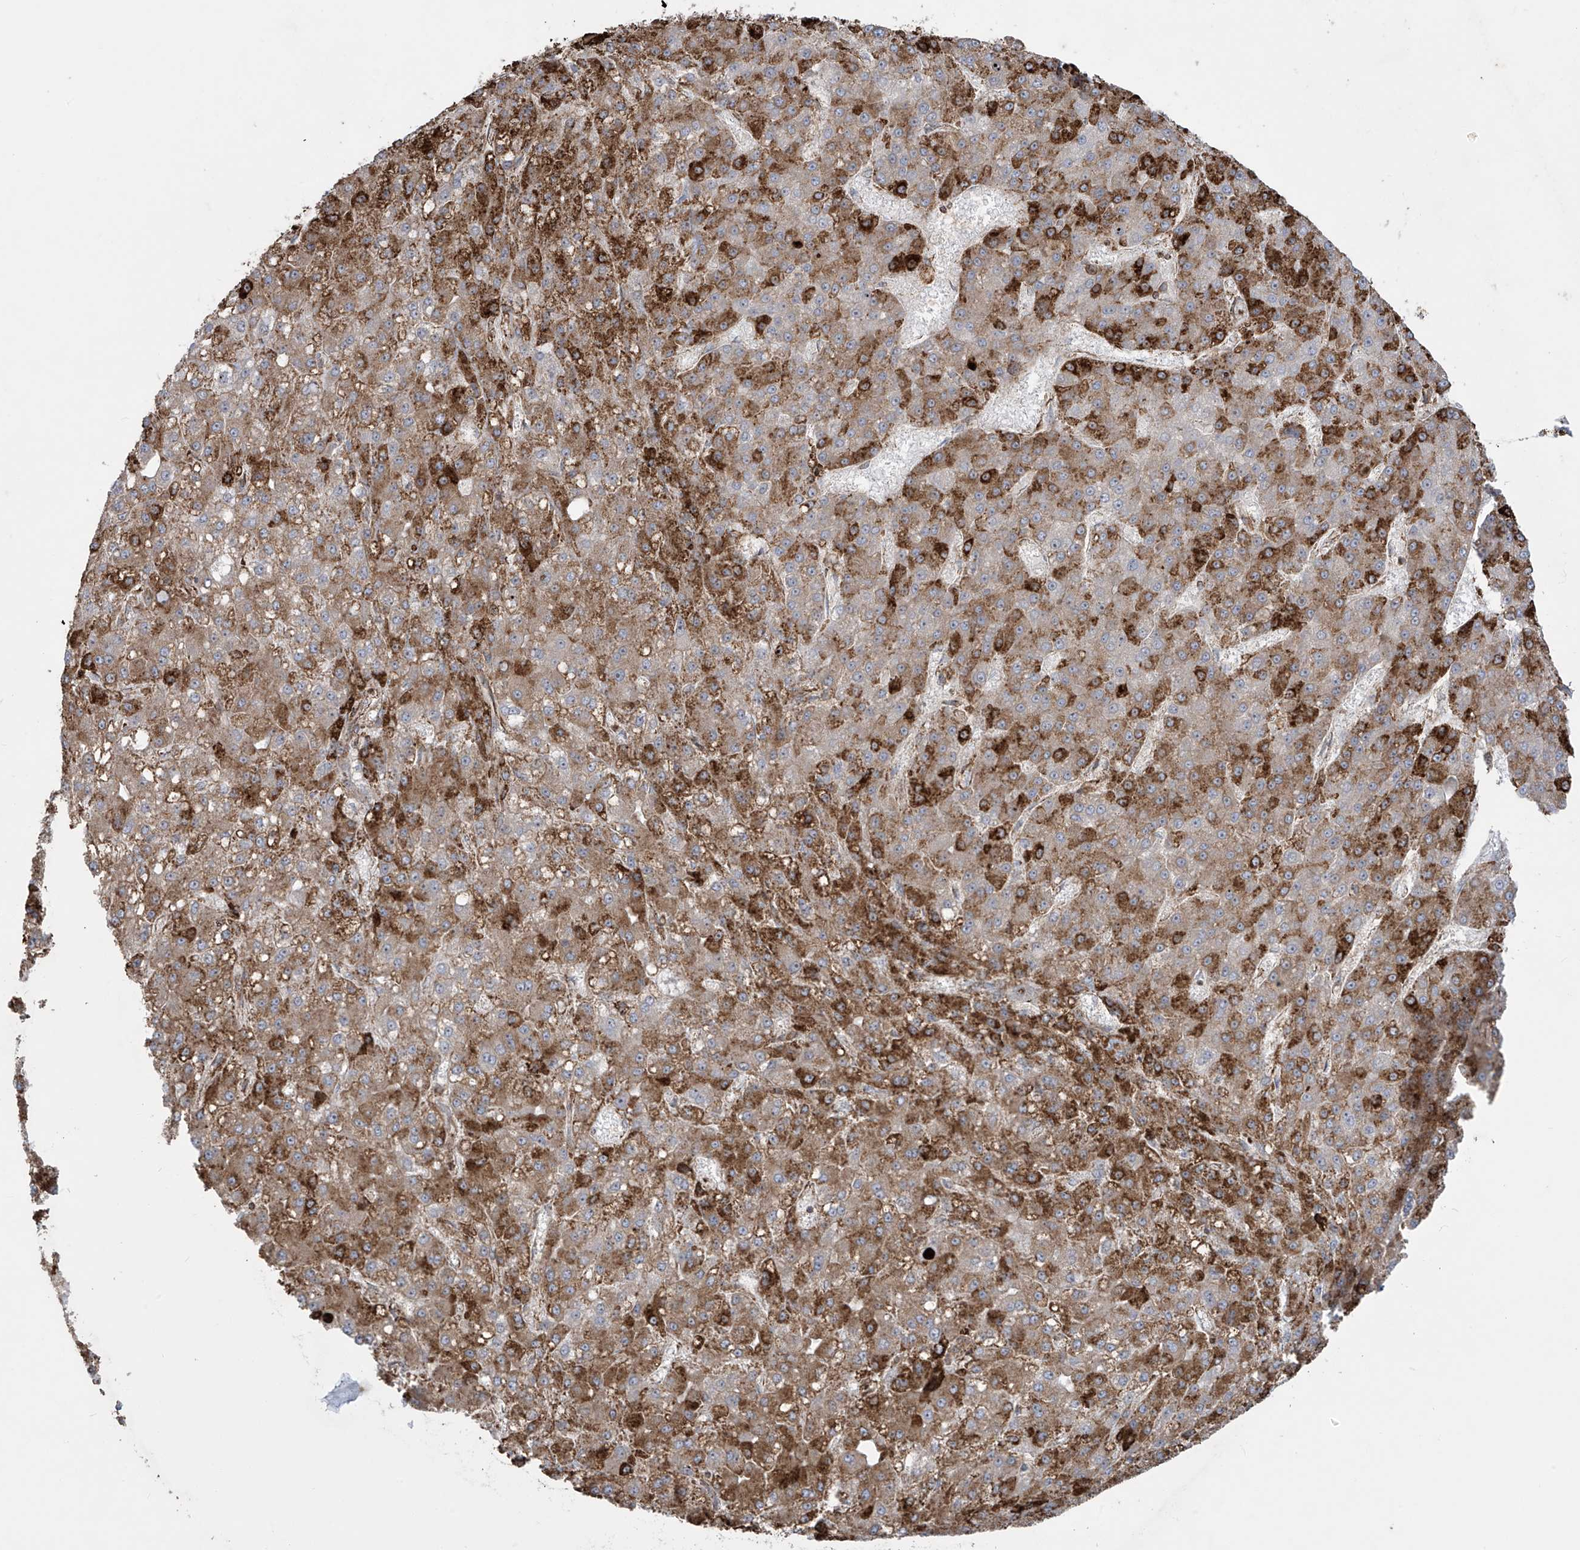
{"staining": {"intensity": "moderate", "quantity": ">75%", "location": "cytoplasmic/membranous"}, "tissue": "liver cancer", "cell_type": "Tumor cells", "image_type": "cancer", "snomed": [{"axis": "morphology", "description": "Carcinoma, Hepatocellular, NOS"}, {"axis": "topography", "description": "Liver"}], "caption": "Immunohistochemistry photomicrograph of neoplastic tissue: liver cancer (hepatocellular carcinoma) stained using immunohistochemistry exhibits medium levels of moderate protein expression localized specifically in the cytoplasmic/membranous of tumor cells, appearing as a cytoplasmic/membranous brown color.", "gene": "MX1", "patient": {"sex": "male", "age": 67}}